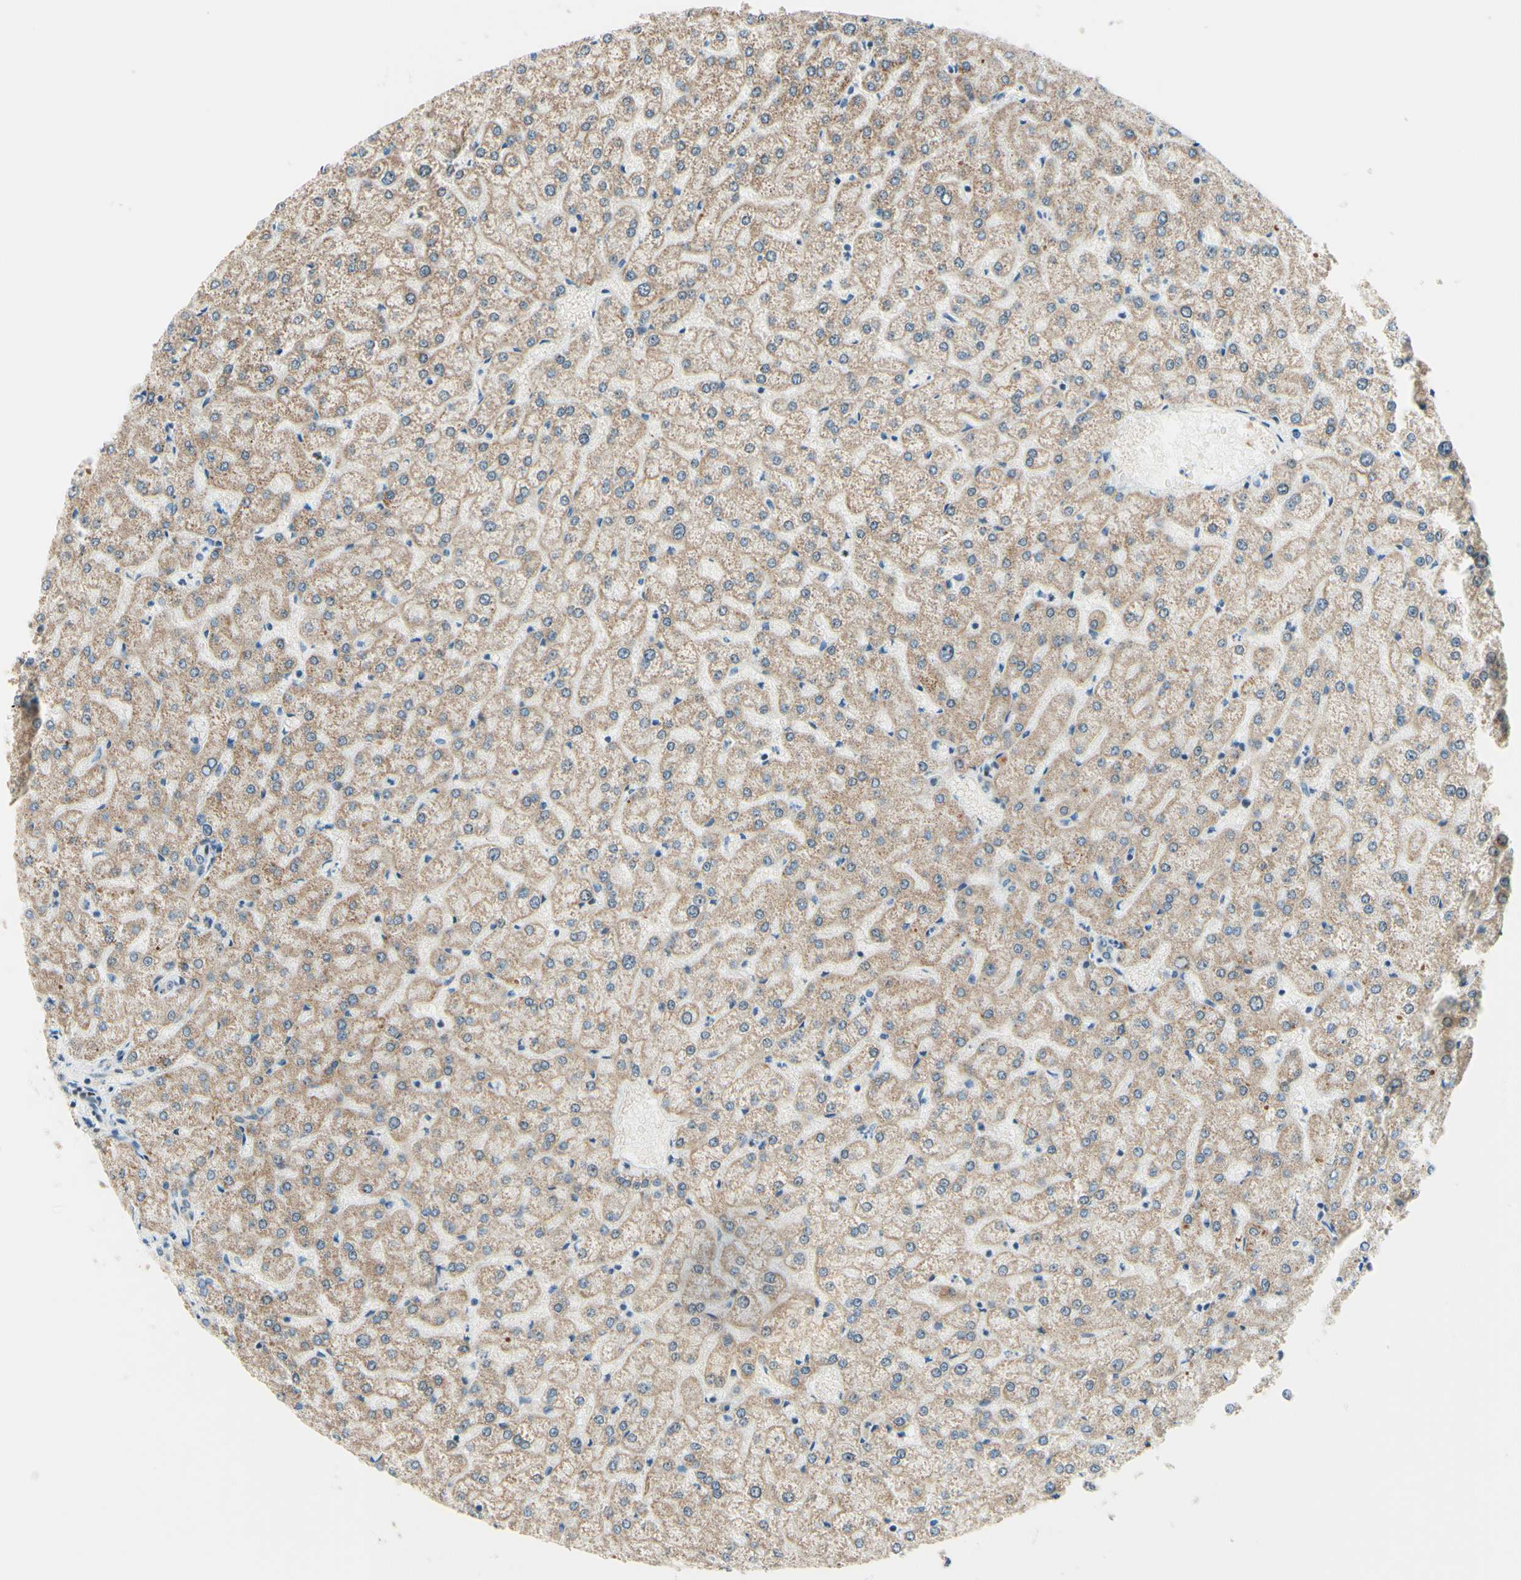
{"staining": {"intensity": "weak", "quantity": ">75%", "location": "cytoplasmic/membranous,nuclear"}, "tissue": "liver", "cell_type": "Cholangiocytes", "image_type": "normal", "snomed": [{"axis": "morphology", "description": "Normal tissue, NOS"}, {"axis": "topography", "description": "Liver"}], "caption": "About >75% of cholangiocytes in normal liver exhibit weak cytoplasmic/membranous,nuclear protein staining as visualized by brown immunohistochemical staining.", "gene": "CBX7", "patient": {"sex": "female", "age": 32}}